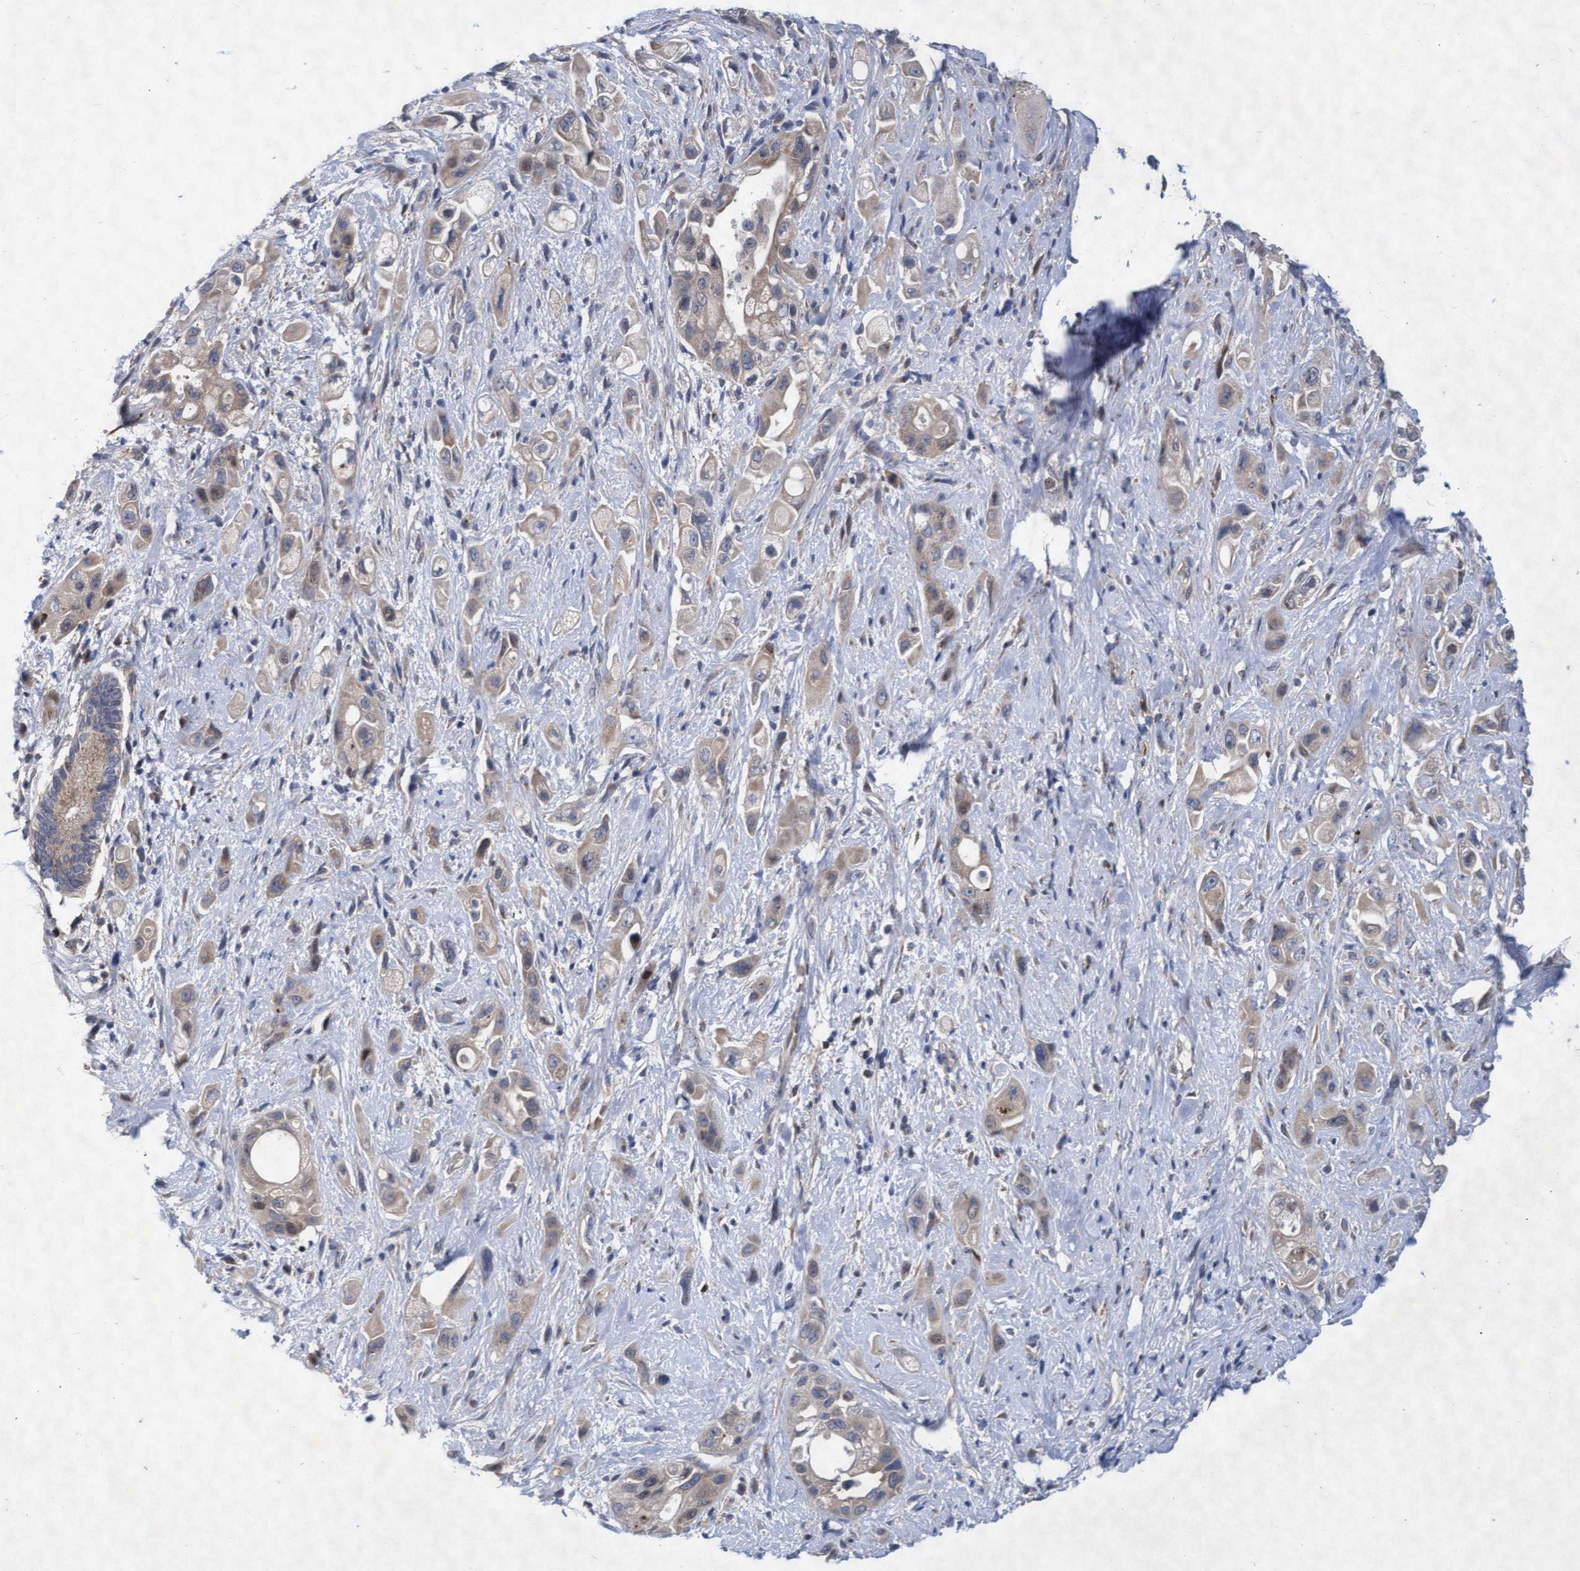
{"staining": {"intensity": "weak", "quantity": "<25%", "location": "cytoplasmic/membranous"}, "tissue": "pancreatic cancer", "cell_type": "Tumor cells", "image_type": "cancer", "snomed": [{"axis": "morphology", "description": "Adenocarcinoma, NOS"}, {"axis": "topography", "description": "Pancreas"}], "caption": "A high-resolution image shows immunohistochemistry staining of pancreatic cancer (adenocarcinoma), which reveals no significant staining in tumor cells.", "gene": "ABCF2", "patient": {"sex": "female", "age": 66}}